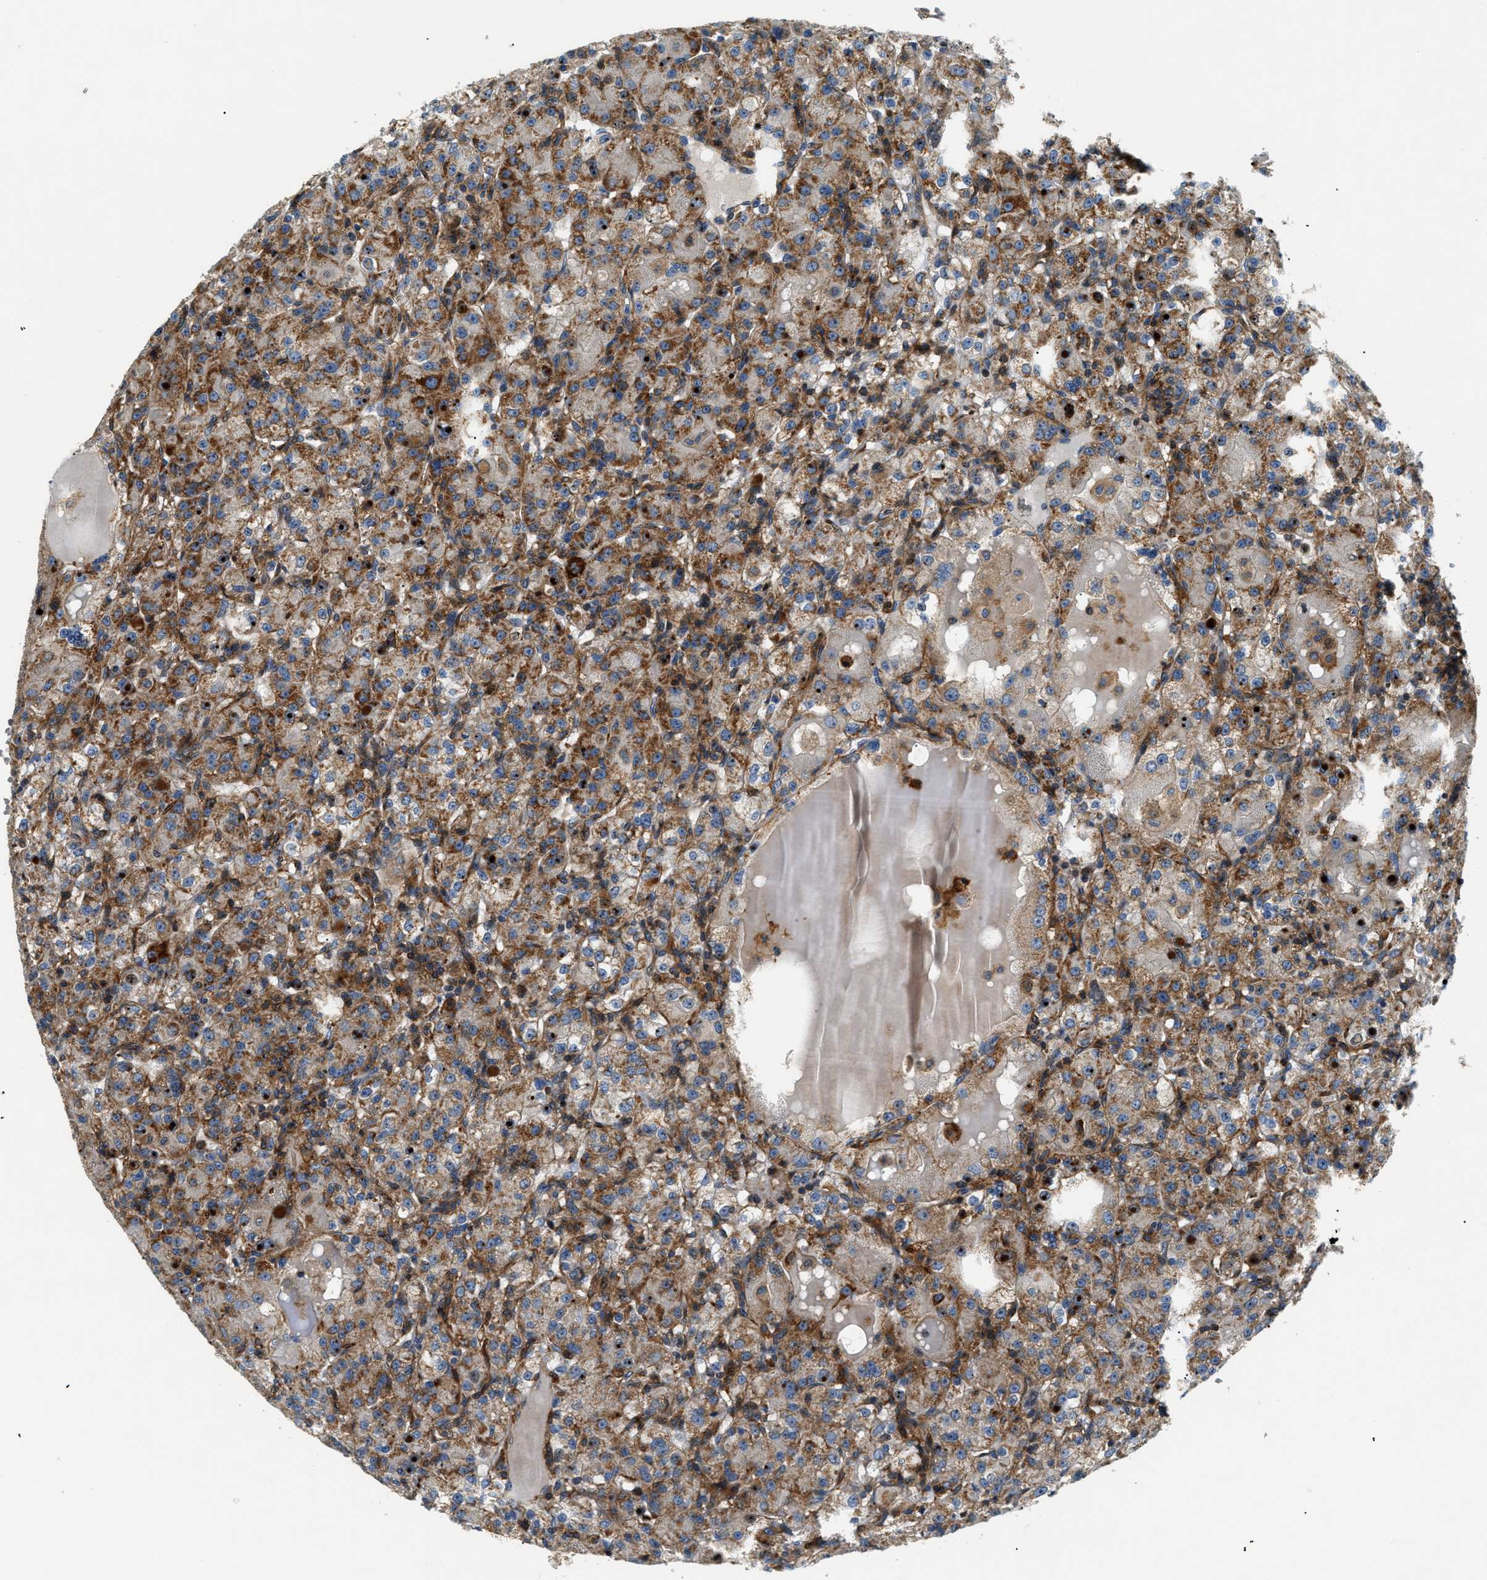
{"staining": {"intensity": "moderate", "quantity": ">75%", "location": "cytoplasmic/membranous"}, "tissue": "renal cancer", "cell_type": "Tumor cells", "image_type": "cancer", "snomed": [{"axis": "morphology", "description": "Normal tissue, NOS"}, {"axis": "morphology", "description": "Adenocarcinoma, NOS"}, {"axis": "topography", "description": "Kidney"}], "caption": "Immunohistochemistry (IHC) histopathology image of renal cancer (adenocarcinoma) stained for a protein (brown), which reveals medium levels of moderate cytoplasmic/membranous expression in about >75% of tumor cells.", "gene": "DHODH", "patient": {"sex": "male", "age": 61}}